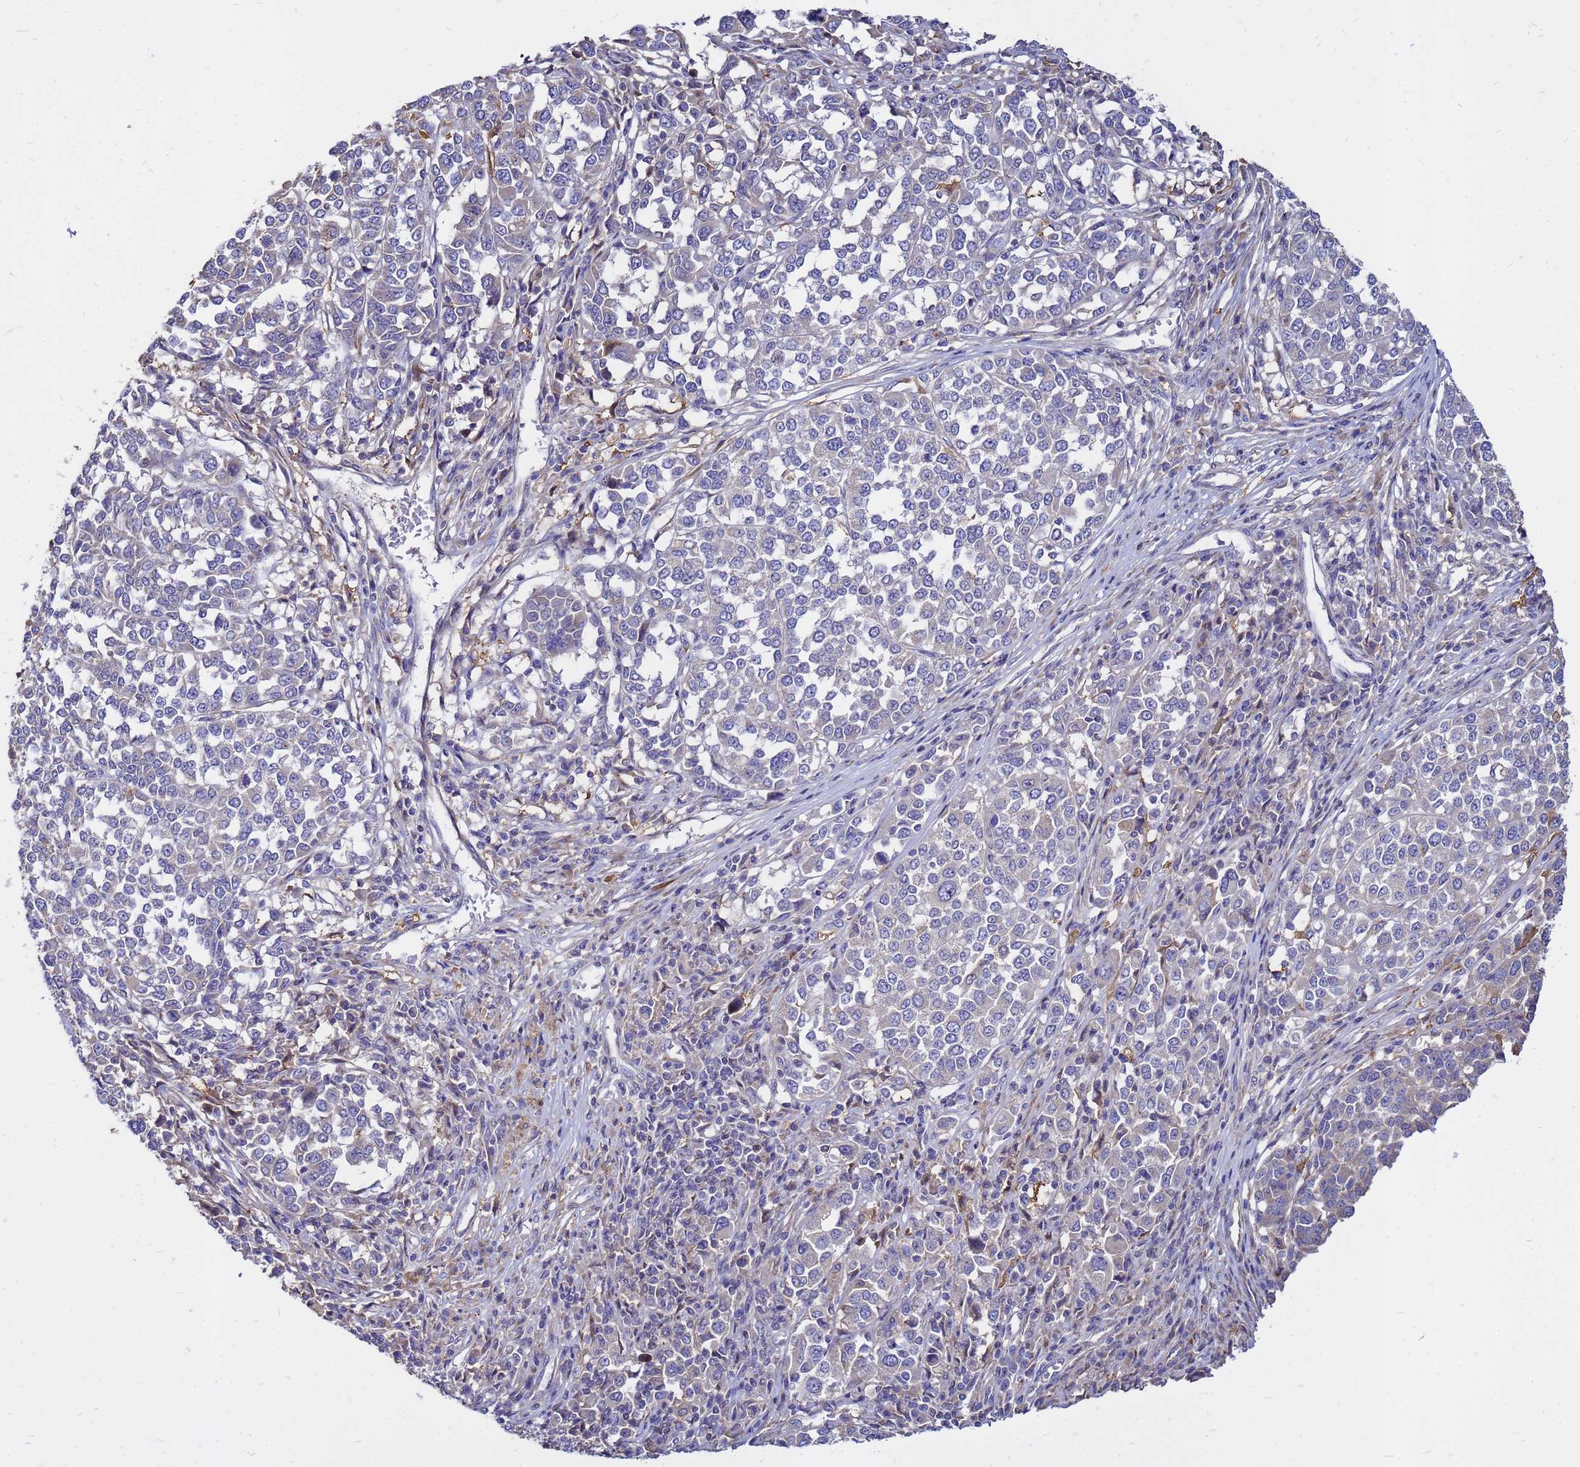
{"staining": {"intensity": "negative", "quantity": "none", "location": "none"}, "tissue": "melanoma", "cell_type": "Tumor cells", "image_type": "cancer", "snomed": [{"axis": "morphology", "description": "Malignant melanoma, Metastatic site"}, {"axis": "topography", "description": "Lymph node"}], "caption": "High power microscopy photomicrograph of an IHC micrograph of malignant melanoma (metastatic site), revealing no significant positivity in tumor cells.", "gene": "MOB2", "patient": {"sex": "male", "age": 44}}